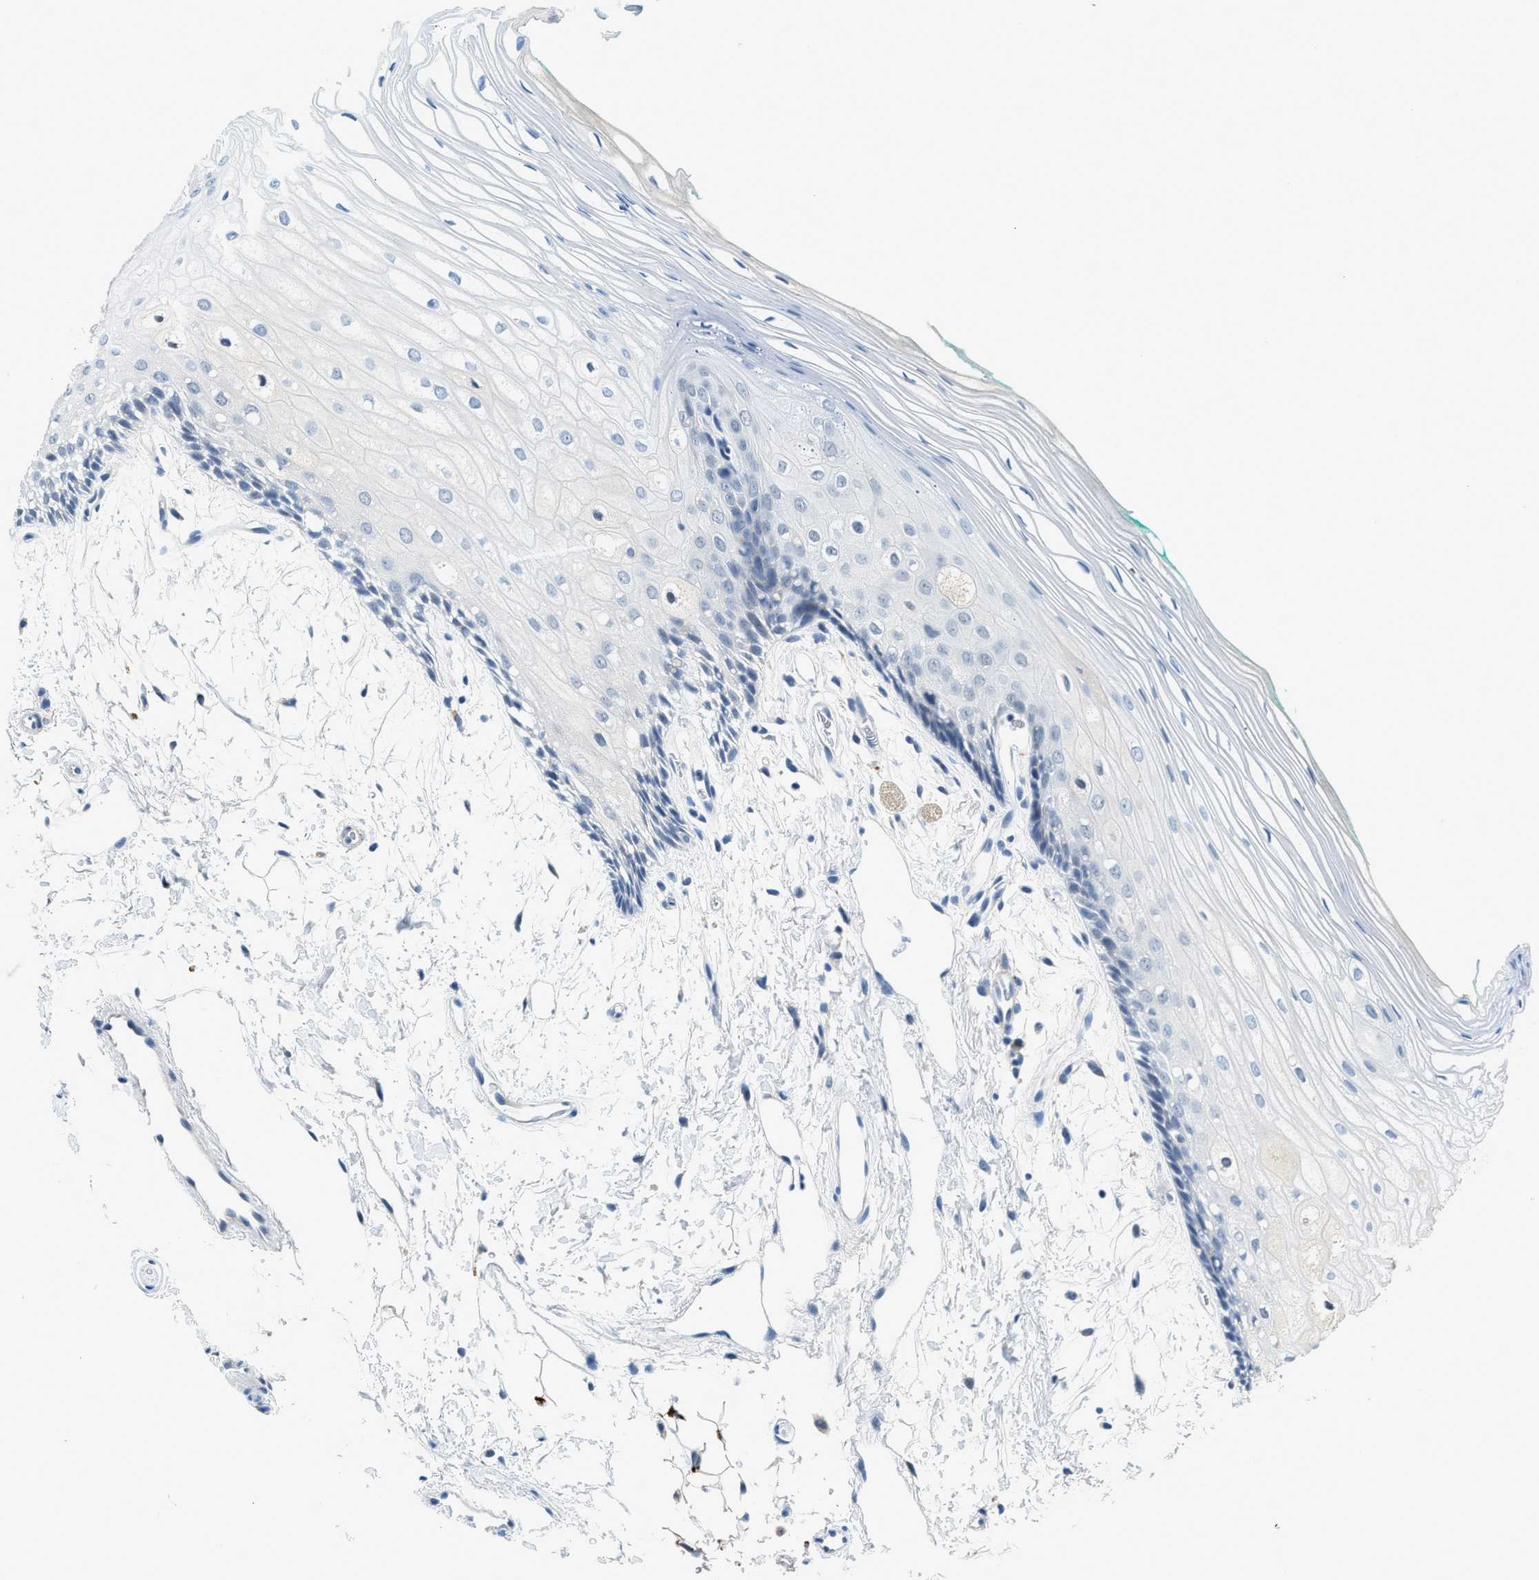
{"staining": {"intensity": "negative", "quantity": "none", "location": "none"}, "tissue": "oral mucosa", "cell_type": "Squamous epithelial cells", "image_type": "normal", "snomed": [{"axis": "morphology", "description": "Normal tissue, NOS"}, {"axis": "topography", "description": "Skeletal muscle"}, {"axis": "topography", "description": "Oral tissue"}, {"axis": "topography", "description": "Peripheral nerve tissue"}], "caption": "Histopathology image shows no protein staining in squamous epithelial cells of normal oral mucosa. (Brightfield microscopy of DAB (3,3'-diaminobenzidine) immunohistochemistry (IHC) at high magnification).", "gene": "TSPAN3", "patient": {"sex": "female", "age": 84}}